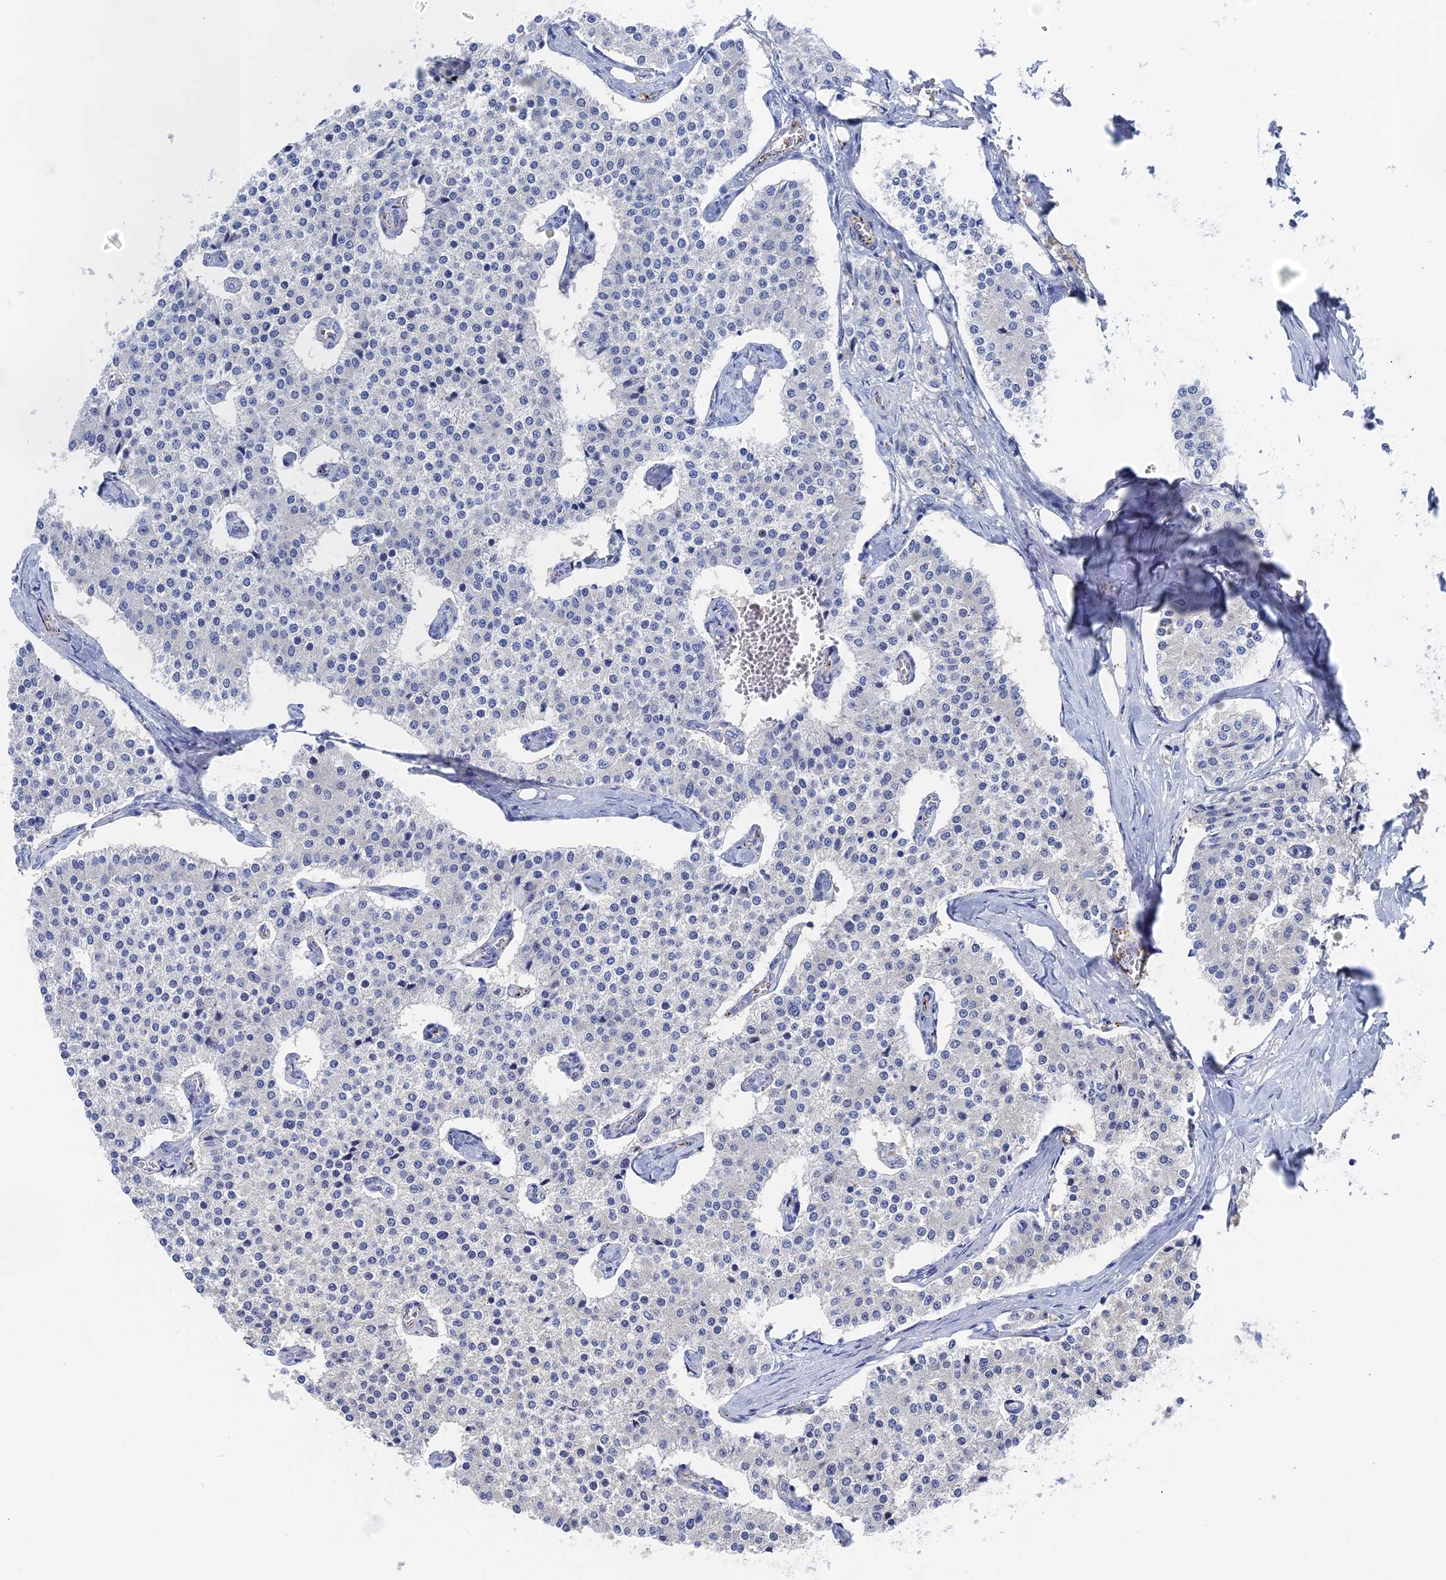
{"staining": {"intensity": "negative", "quantity": "none", "location": "none"}, "tissue": "carcinoid", "cell_type": "Tumor cells", "image_type": "cancer", "snomed": [{"axis": "morphology", "description": "Carcinoid, malignant, NOS"}, {"axis": "topography", "description": "Colon"}], "caption": "Tumor cells show no significant expression in carcinoid (malignant).", "gene": "MTHFSD", "patient": {"sex": "female", "age": 52}}